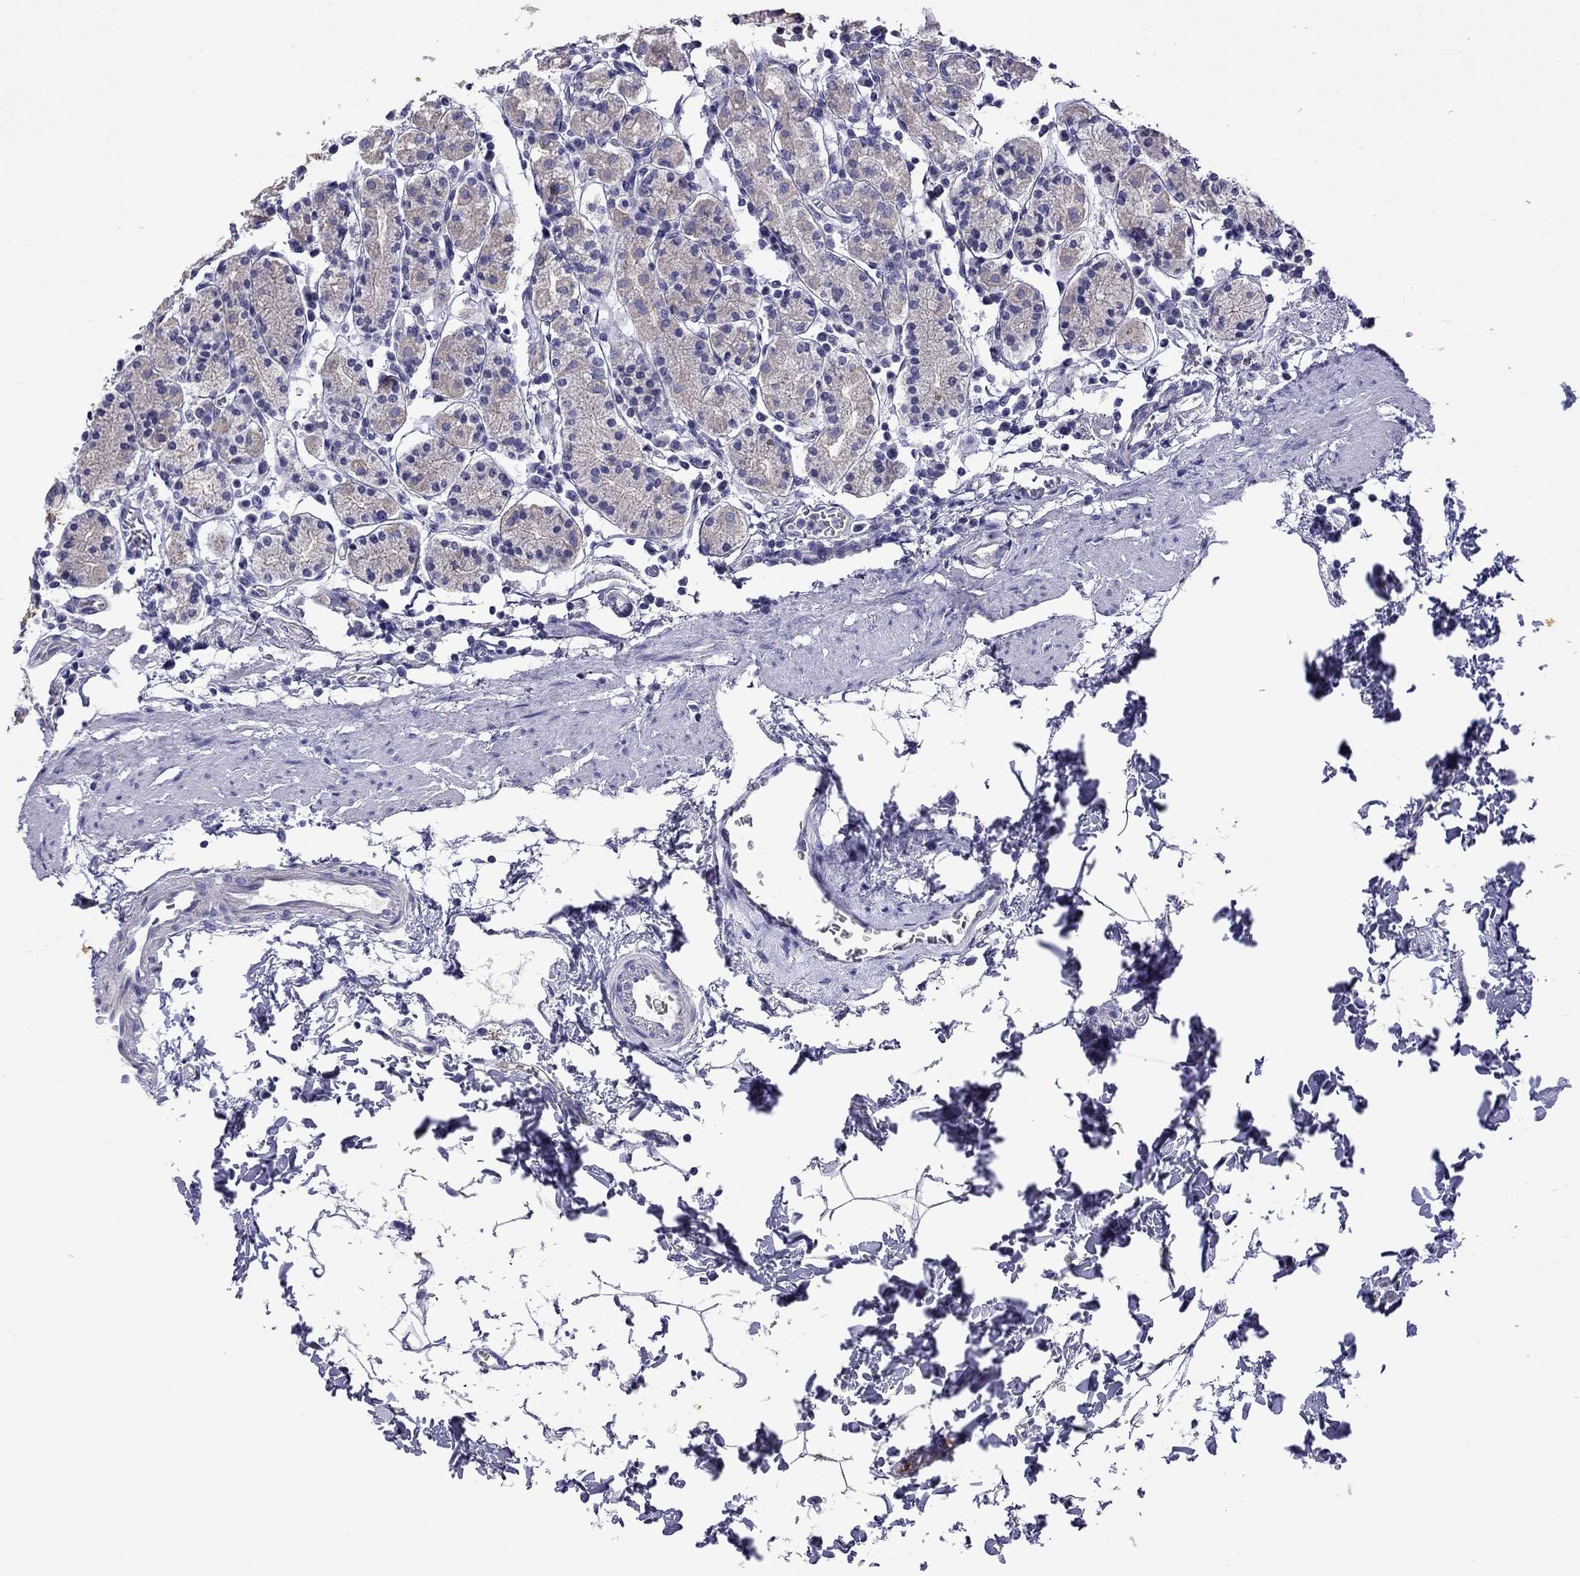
{"staining": {"intensity": "weak", "quantity": "<25%", "location": "cytoplasmic/membranous"}, "tissue": "stomach", "cell_type": "Glandular cells", "image_type": "normal", "snomed": [{"axis": "morphology", "description": "Normal tissue, NOS"}, {"axis": "topography", "description": "Stomach, upper"}, {"axis": "topography", "description": "Stomach"}], "caption": "A high-resolution photomicrograph shows immunohistochemistry staining of unremarkable stomach, which shows no significant staining in glandular cells. (Brightfield microscopy of DAB (3,3'-diaminobenzidine) immunohistochemistry (IHC) at high magnification).", "gene": "STAR", "patient": {"sex": "male", "age": 62}}